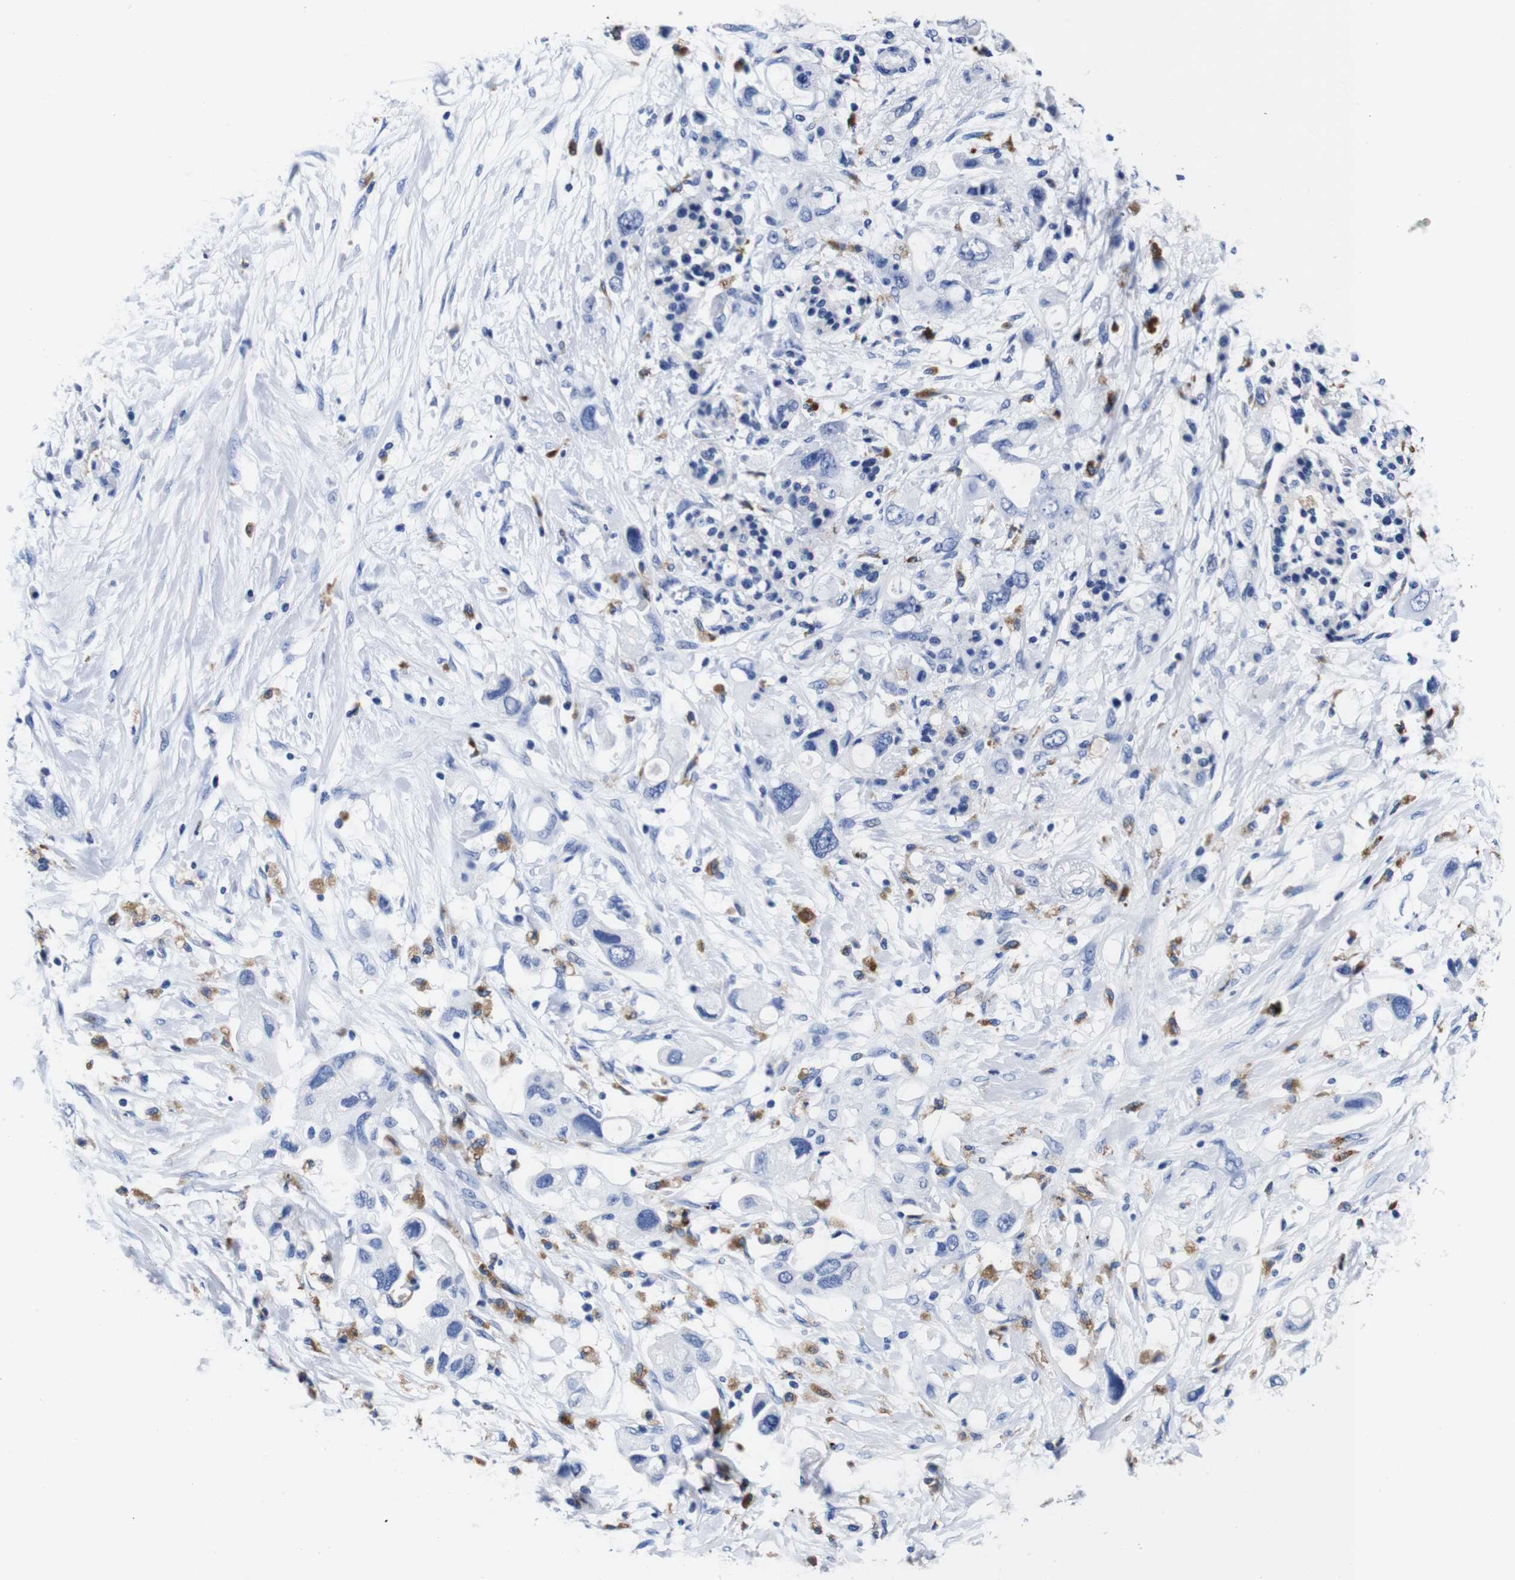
{"staining": {"intensity": "negative", "quantity": "none", "location": "none"}, "tissue": "pancreatic cancer", "cell_type": "Tumor cells", "image_type": "cancer", "snomed": [{"axis": "morphology", "description": "Adenocarcinoma, NOS"}, {"axis": "topography", "description": "Pancreas"}], "caption": "DAB immunohistochemical staining of pancreatic adenocarcinoma demonstrates no significant expression in tumor cells.", "gene": "HLA-DMB", "patient": {"sex": "female", "age": 56}}